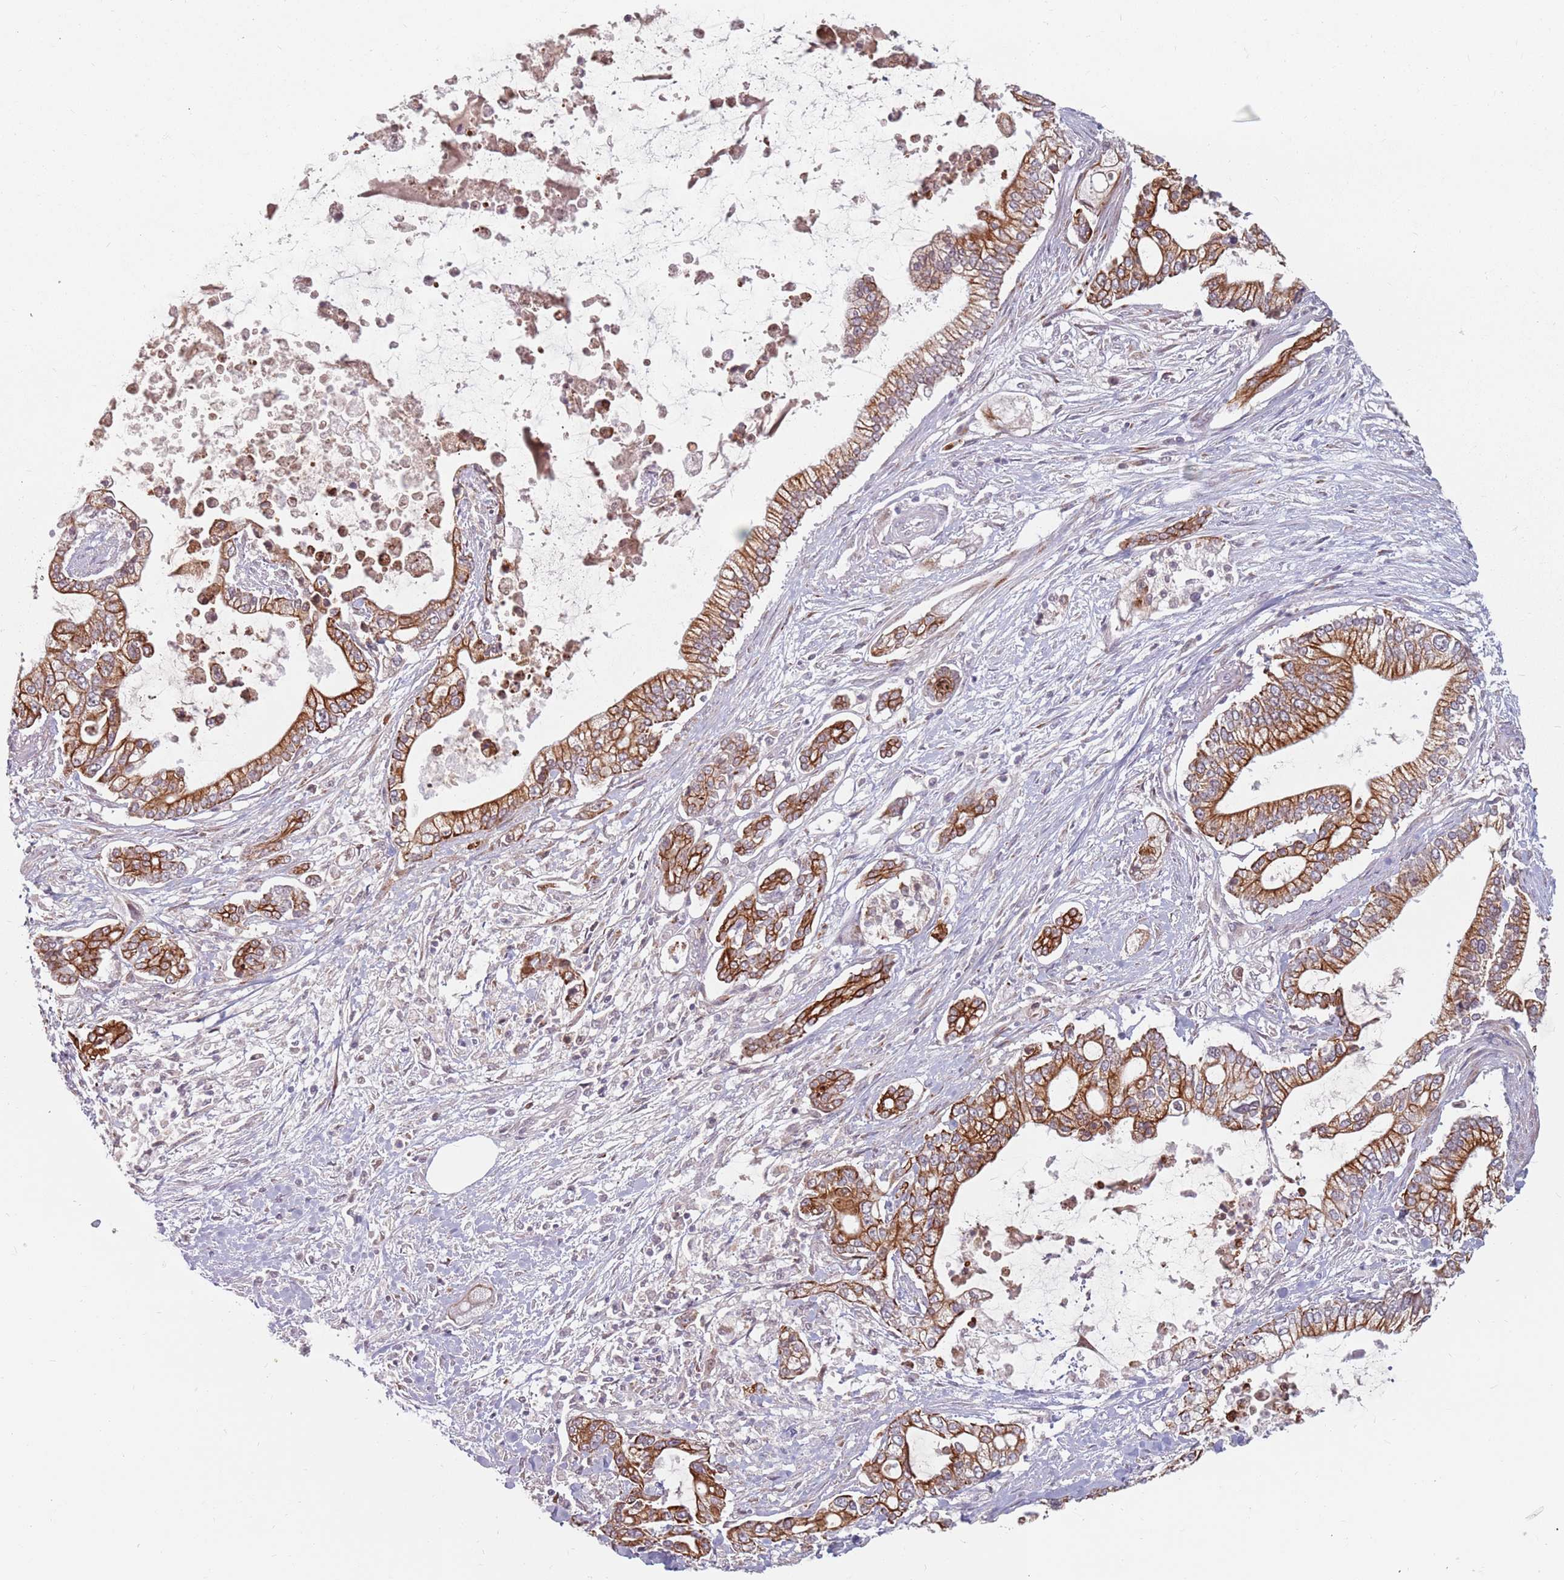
{"staining": {"intensity": "moderate", "quantity": ">75%", "location": "cytoplasmic/membranous"}, "tissue": "pancreatic cancer", "cell_type": "Tumor cells", "image_type": "cancer", "snomed": [{"axis": "morphology", "description": "Adenocarcinoma, NOS"}, {"axis": "topography", "description": "Pancreas"}], "caption": "An image of adenocarcinoma (pancreatic) stained for a protein shows moderate cytoplasmic/membranous brown staining in tumor cells.", "gene": "ADAL", "patient": {"sex": "male", "age": 69}}